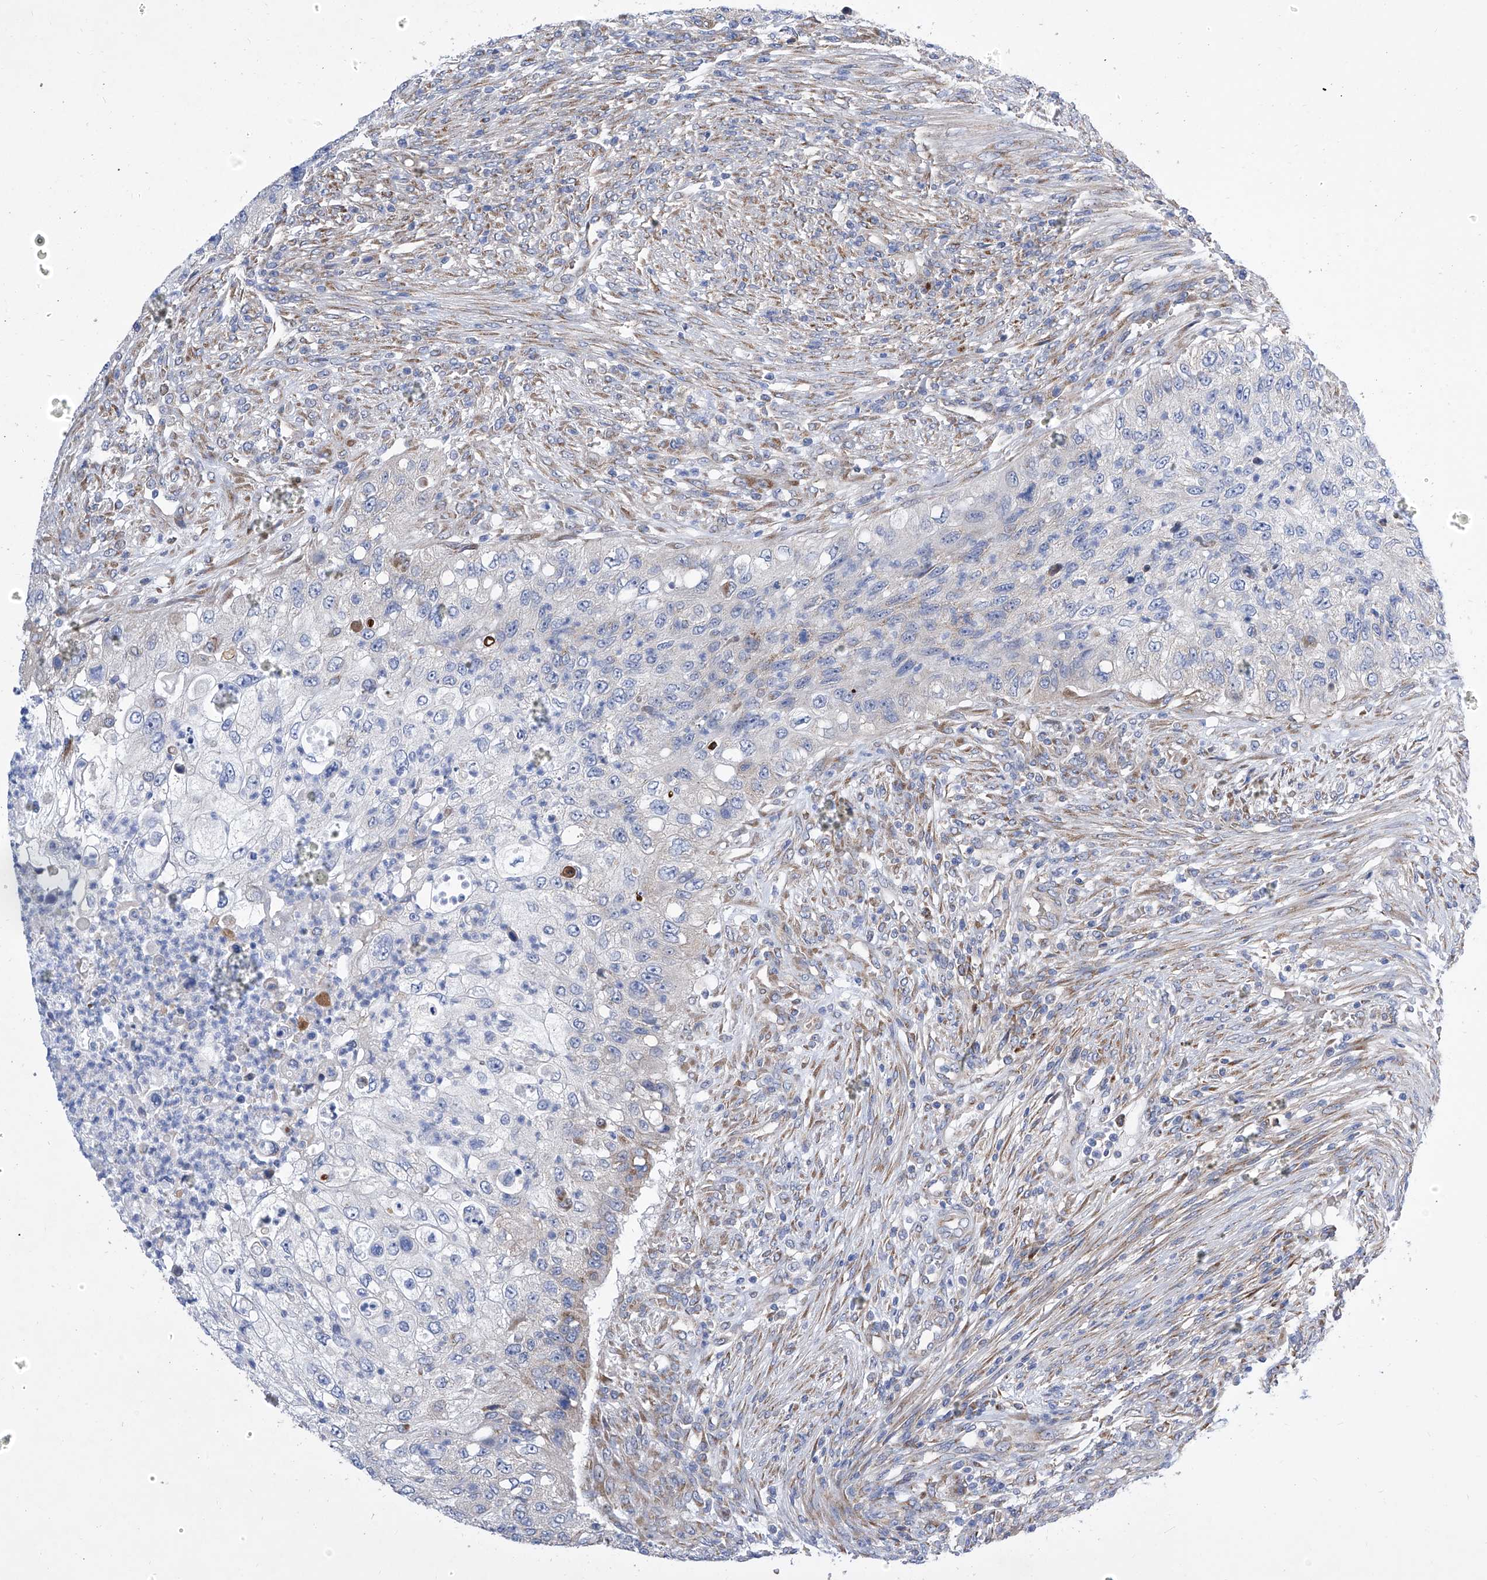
{"staining": {"intensity": "negative", "quantity": "none", "location": "none"}, "tissue": "urothelial cancer", "cell_type": "Tumor cells", "image_type": "cancer", "snomed": [{"axis": "morphology", "description": "Urothelial carcinoma, High grade"}, {"axis": "topography", "description": "Urinary bladder"}], "caption": "A histopathology image of high-grade urothelial carcinoma stained for a protein displays no brown staining in tumor cells. Nuclei are stained in blue.", "gene": "TJAP1", "patient": {"sex": "female", "age": 60}}